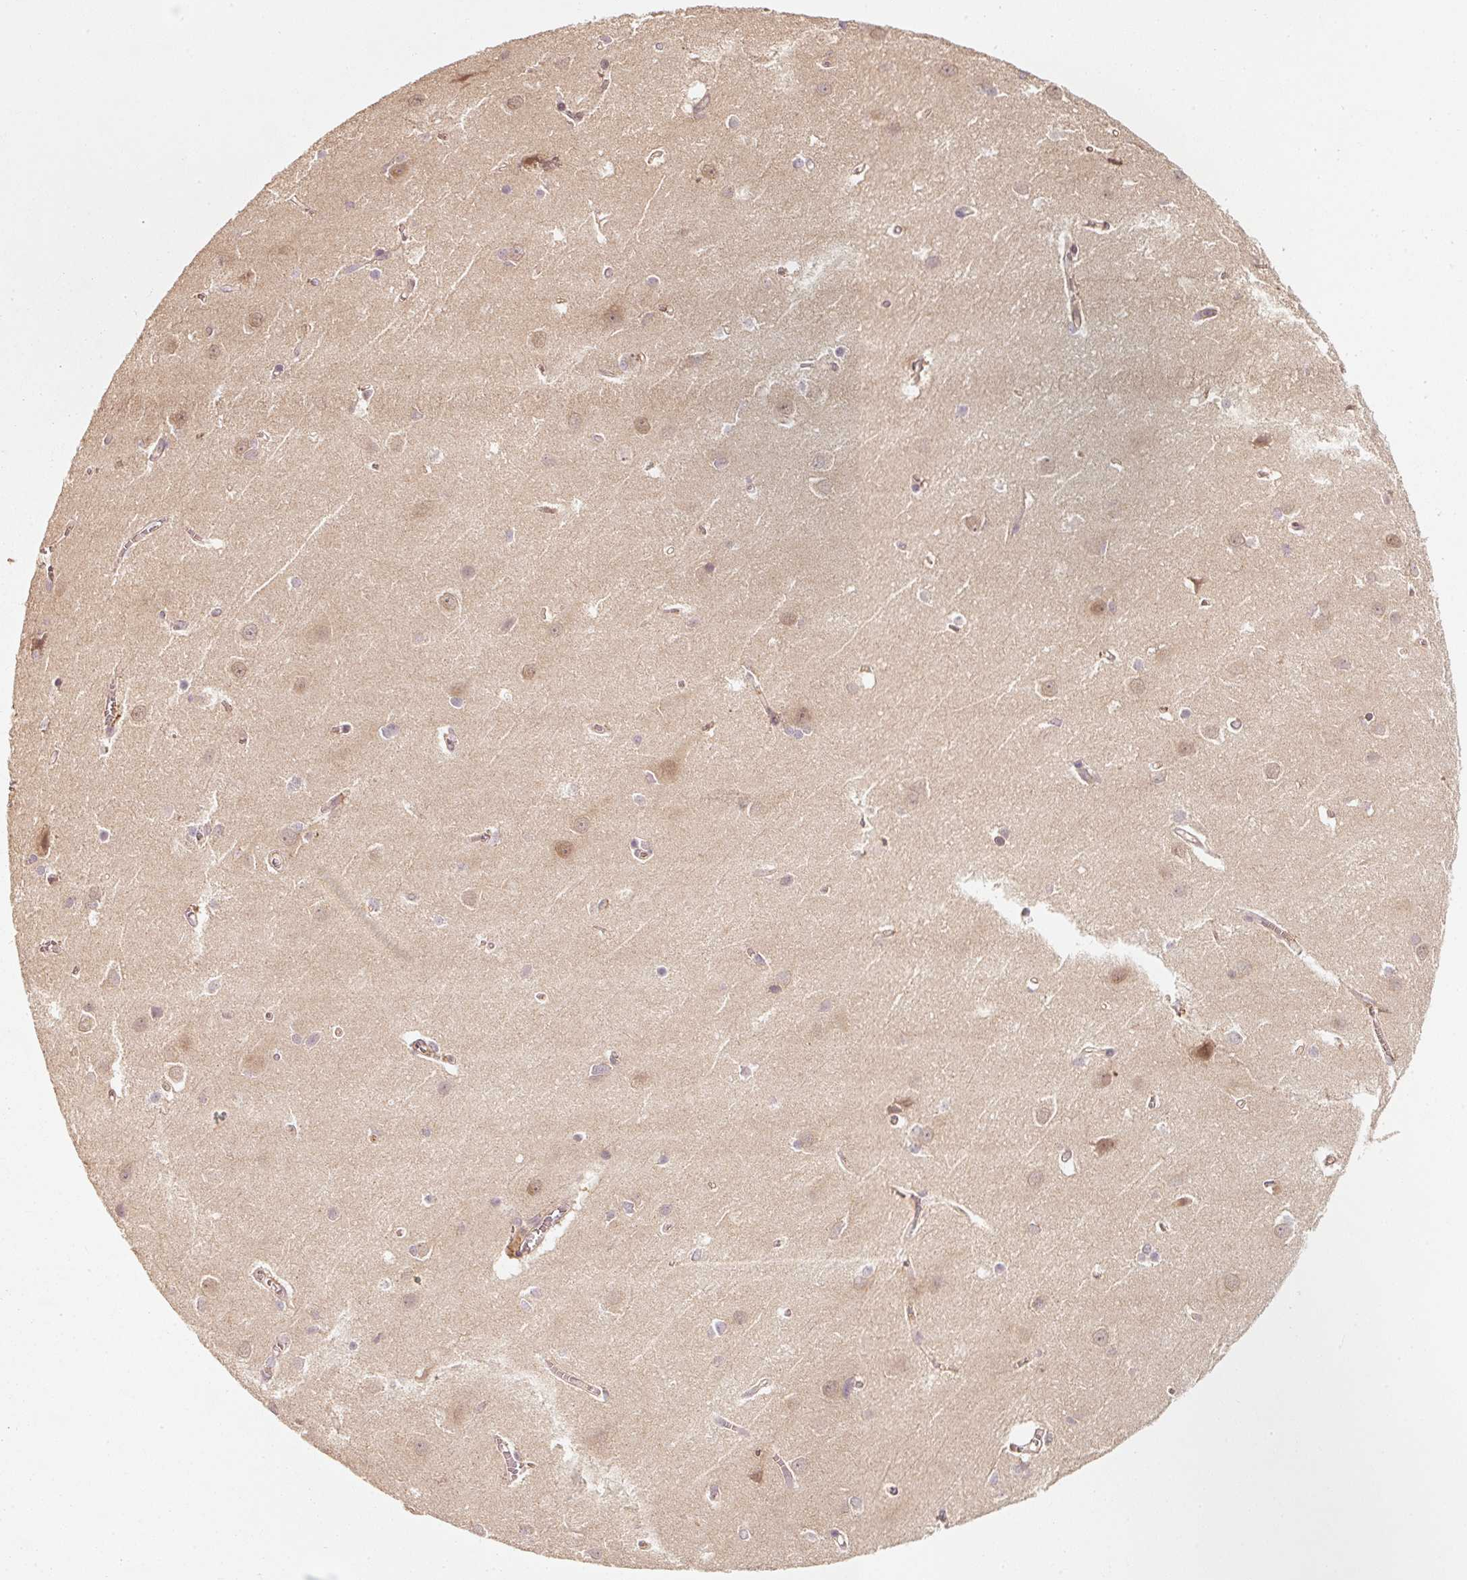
{"staining": {"intensity": "weak", "quantity": ">75%", "location": "cytoplasmic/membranous"}, "tissue": "cerebral cortex", "cell_type": "Endothelial cells", "image_type": "normal", "snomed": [{"axis": "morphology", "description": "Normal tissue, NOS"}, {"axis": "topography", "description": "Cerebral cortex"}], "caption": "A micrograph showing weak cytoplasmic/membranous expression in approximately >75% of endothelial cells in normal cerebral cortex, as visualized by brown immunohistochemical staining.", "gene": "RRAS2", "patient": {"sex": "male", "age": 37}}